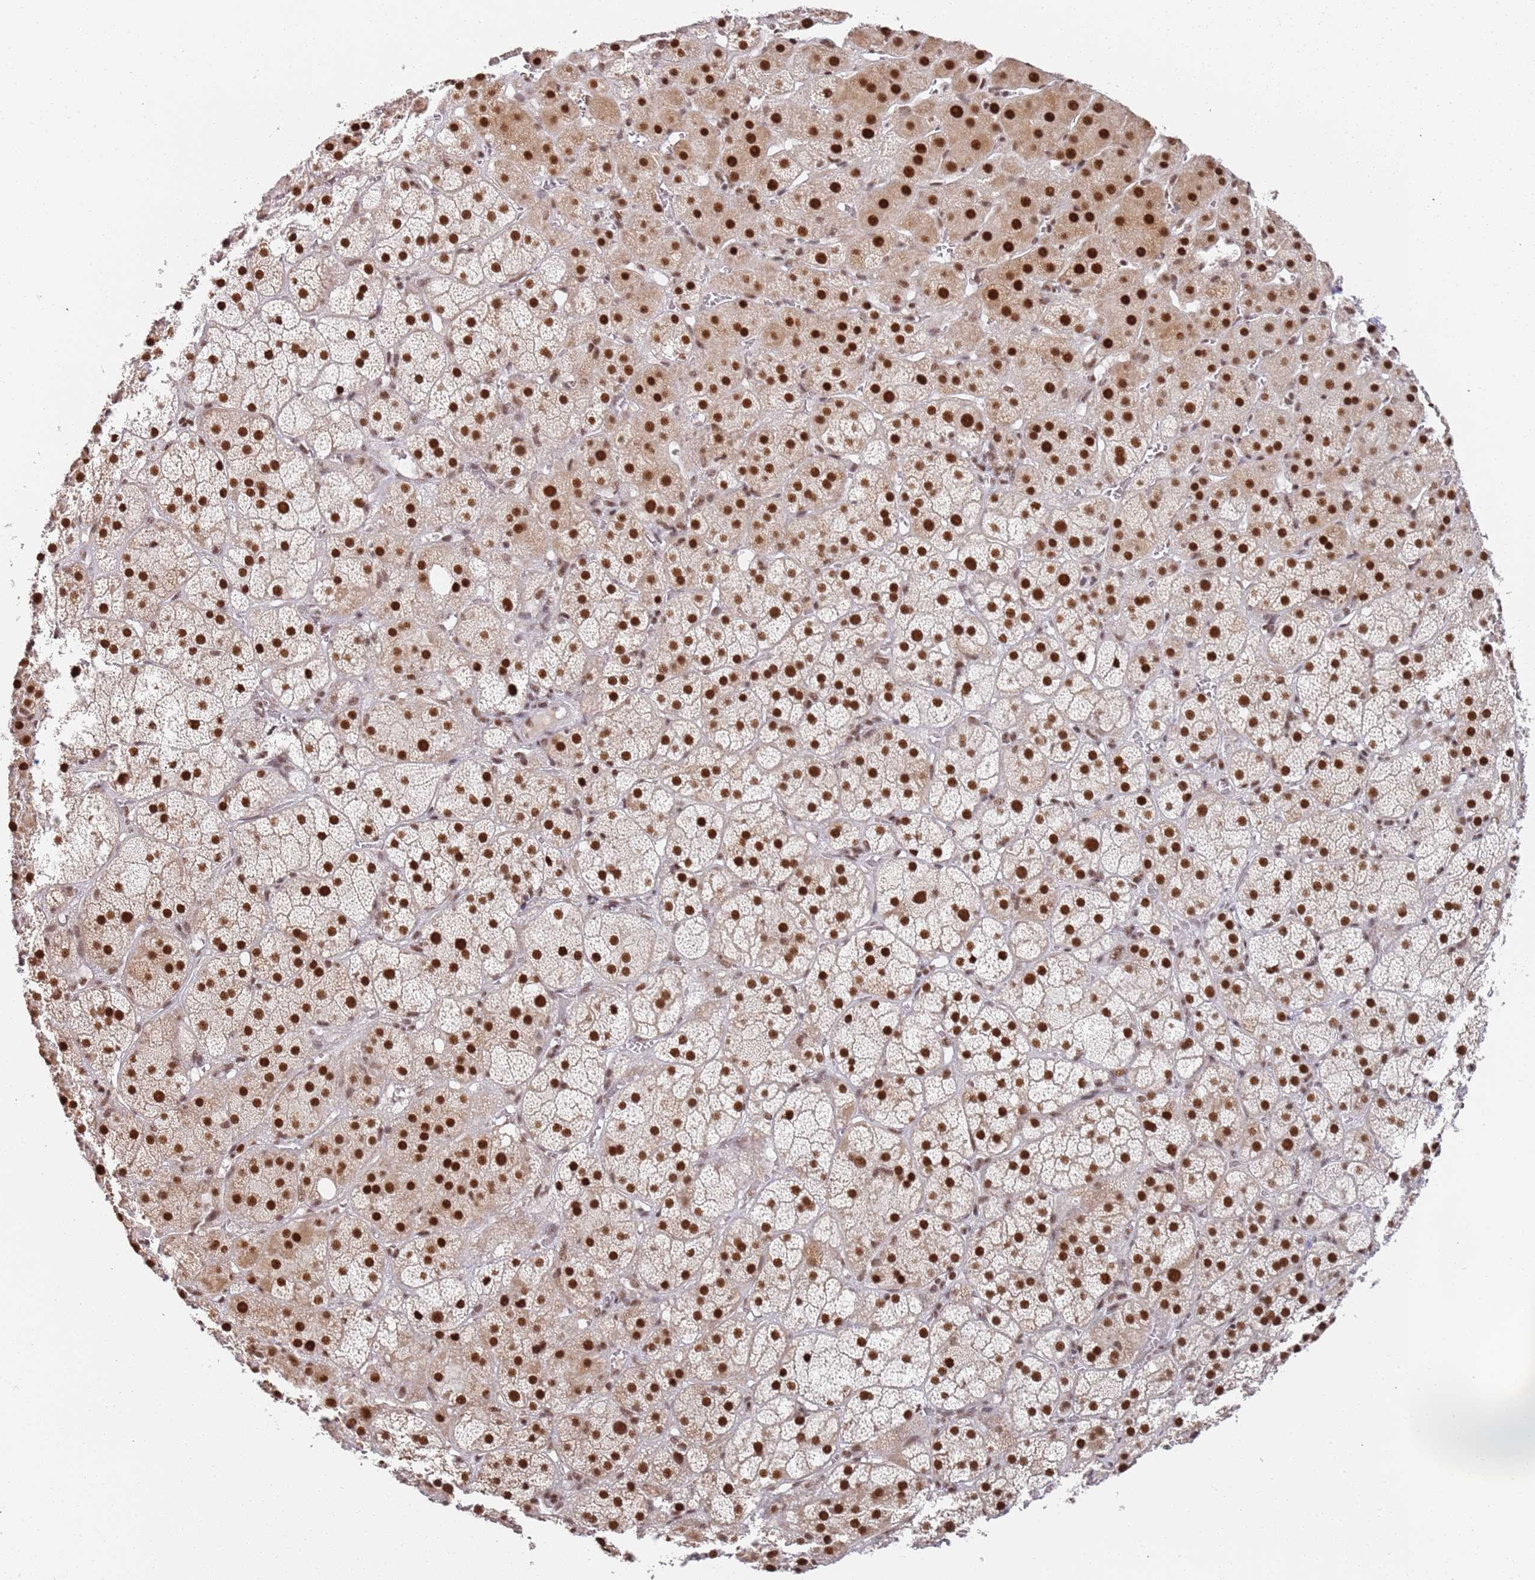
{"staining": {"intensity": "strong", "quantity": ">75%", "location": "nuclear"}, "tissue": "adrenal gland", "cell_type": "Glandular cells", "image_type": "normal", "snomed": [{"axis": "morphology", "description": "Normal tissue, NOS"}, {"axis": "topography", "description": "Adrenal gland"}], "caption": "Unremarkable adrenal gland shows strong nuclear staining in about >75% of glandular cells, visualized by immunohistochemistry. (DAB IHC, brown staining for protein, blue staining for nuclei).", "gene": "AKAP8L", "patient": {"sex": "female", "age": 57}}